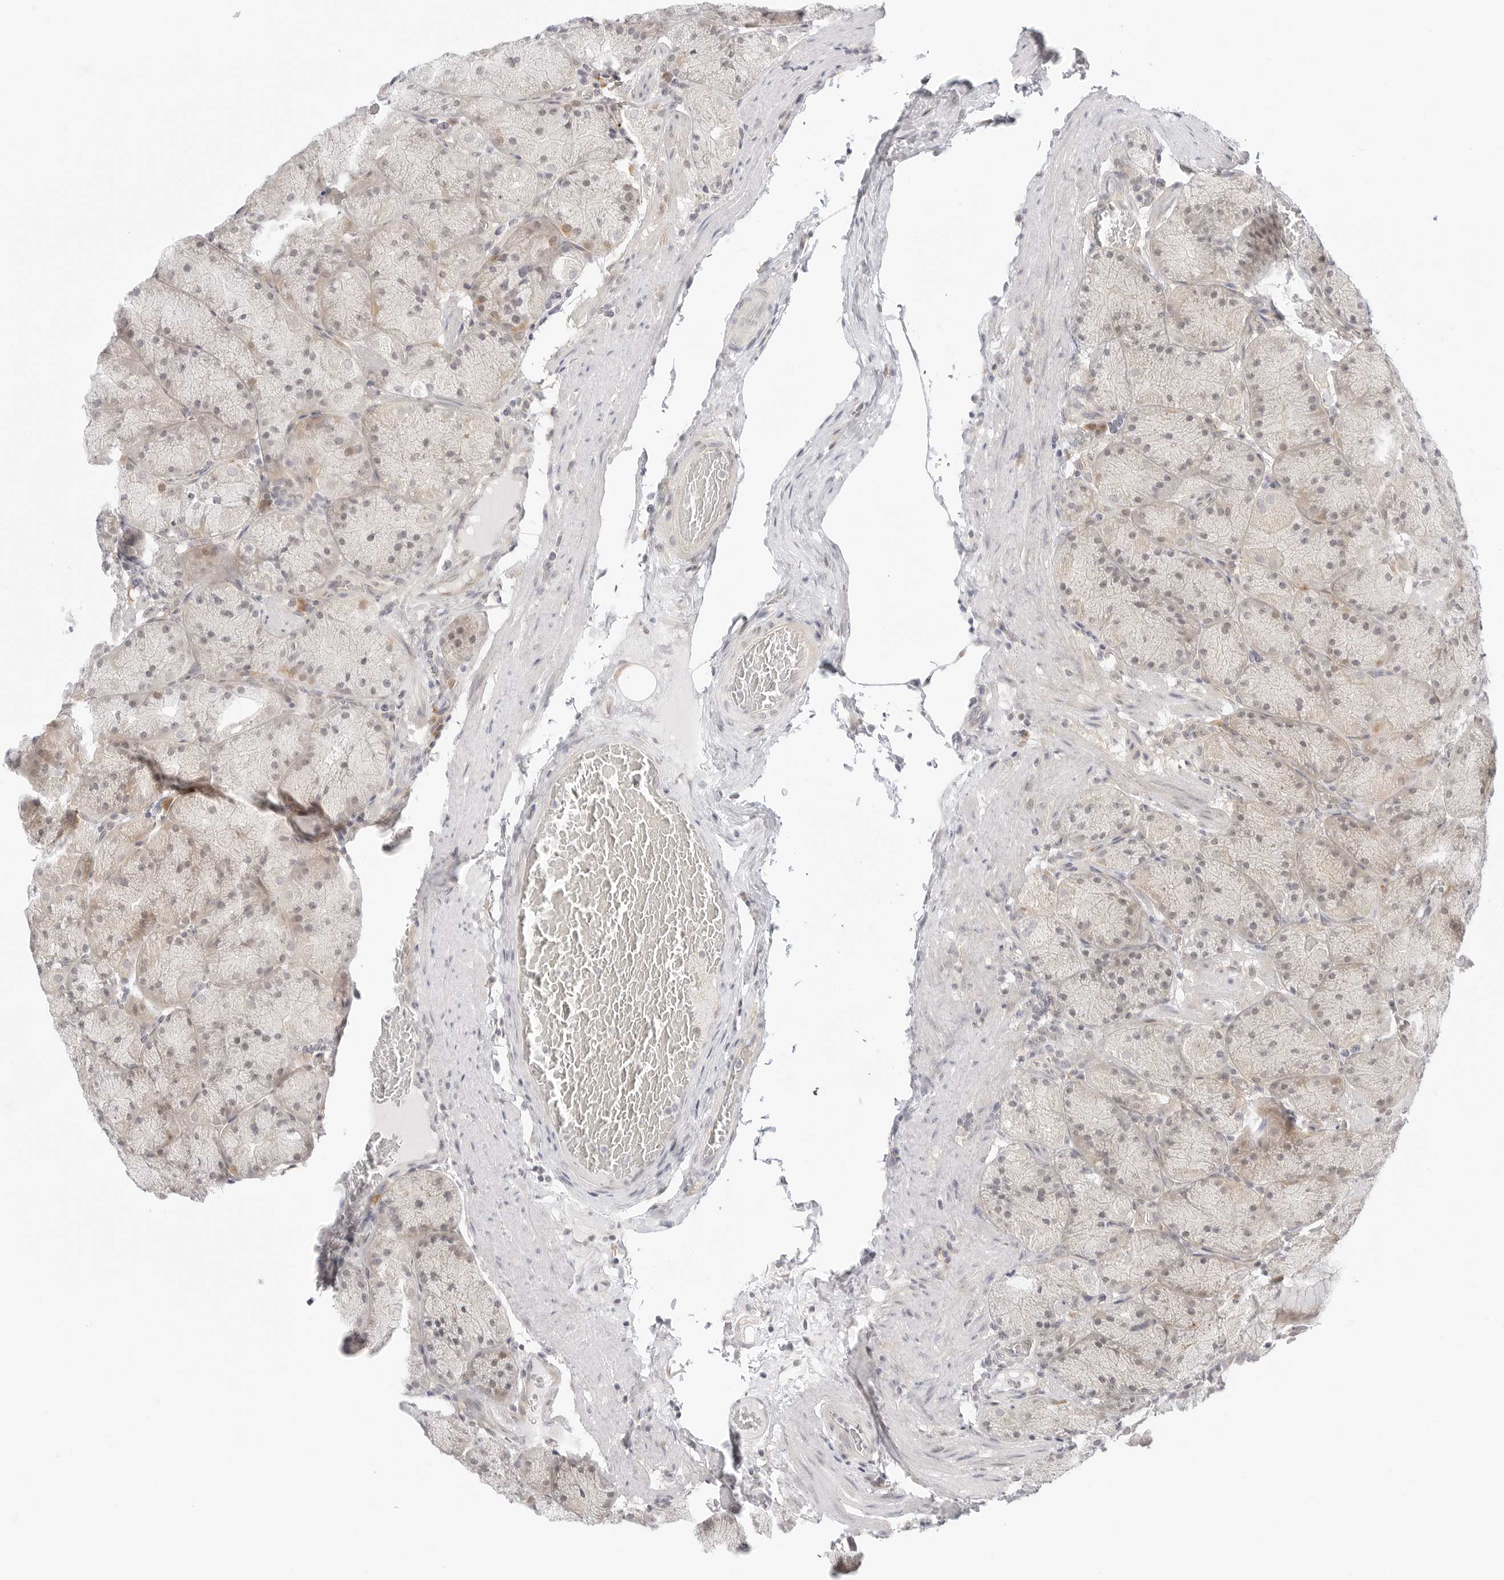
{"staining": {"intensity": "moderate", "quantity": "25%-75%", "location": "cytoplasmic/membranous"}, "tissue": "stomach", "cell_type": "Glandular cells", "image_type": "normal", "snomed": [{"axis": "morphology", "description": "Normal tissue, NOS"}, {"axis": "topography", "description": "Stomach, upper"}, {"axis": "topography", "description": "Stomach"}], "caption": "Brown immunohistochemical staining in benign human stomach reveals moderate cytoplasmic/membranous staining in about 25%-75% of glandular cells. Nuclei are stained in blue.", "gene": "TCP1", "patient": {"sex": "male", "age": 48}}